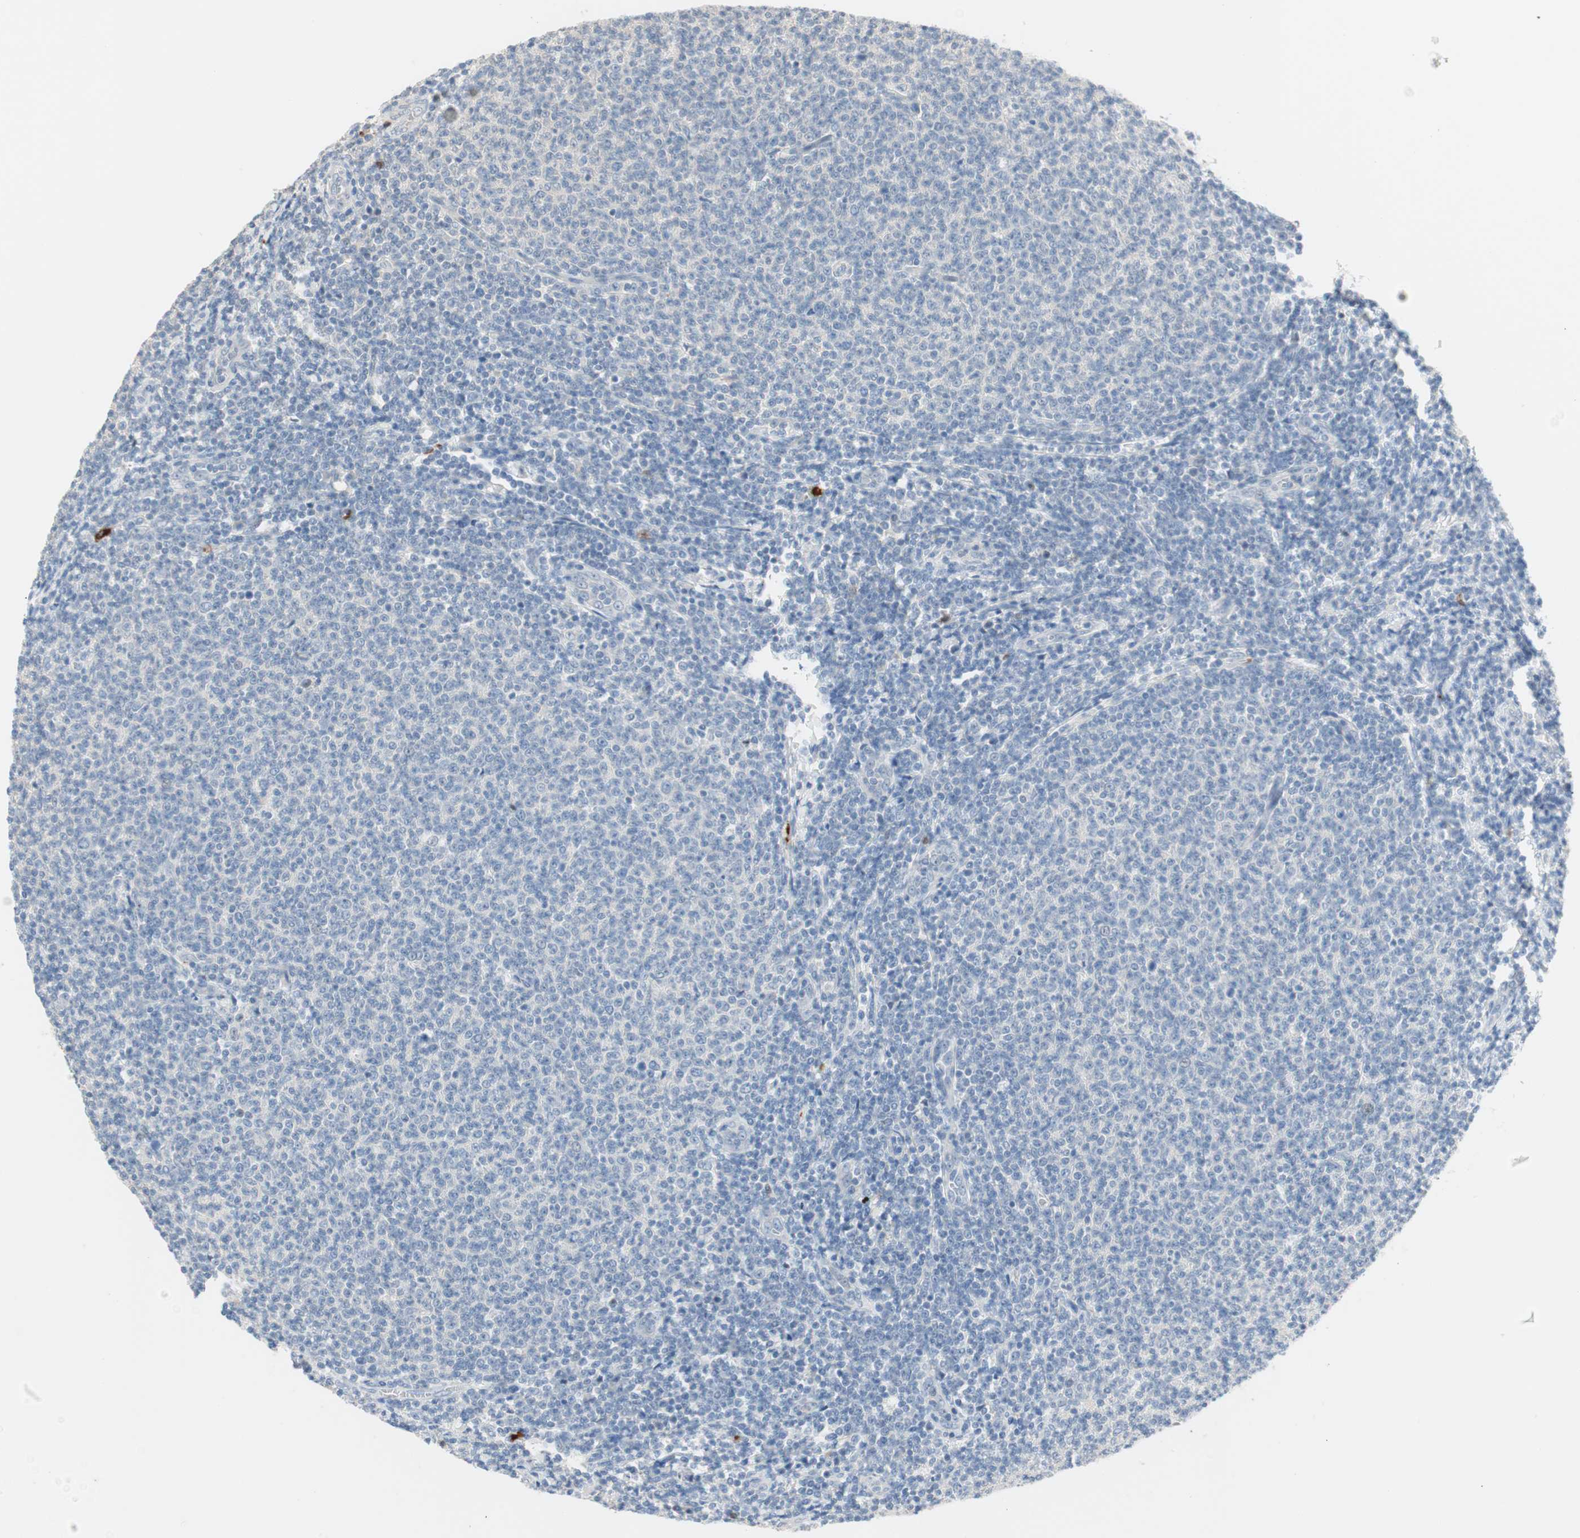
{"staining": {"intensity": "negative", "quantity": "none", "location": "none"}, "tissue": "lymphoma", "cell_type": "Tumor cells", "image_type": "cancer", "snomed": [{"axis": "morphology", "description": "Malignant lymphoma, non-Hodgkin's type, Low grade"}, {"axis": "topography", "description": "Lymph node"}], "caption": "Protein analysis of lymphoma shows no significant expression in tumor cells.", "gene": "PDZK1", "patient": {"sex": "male", "age": 66}}